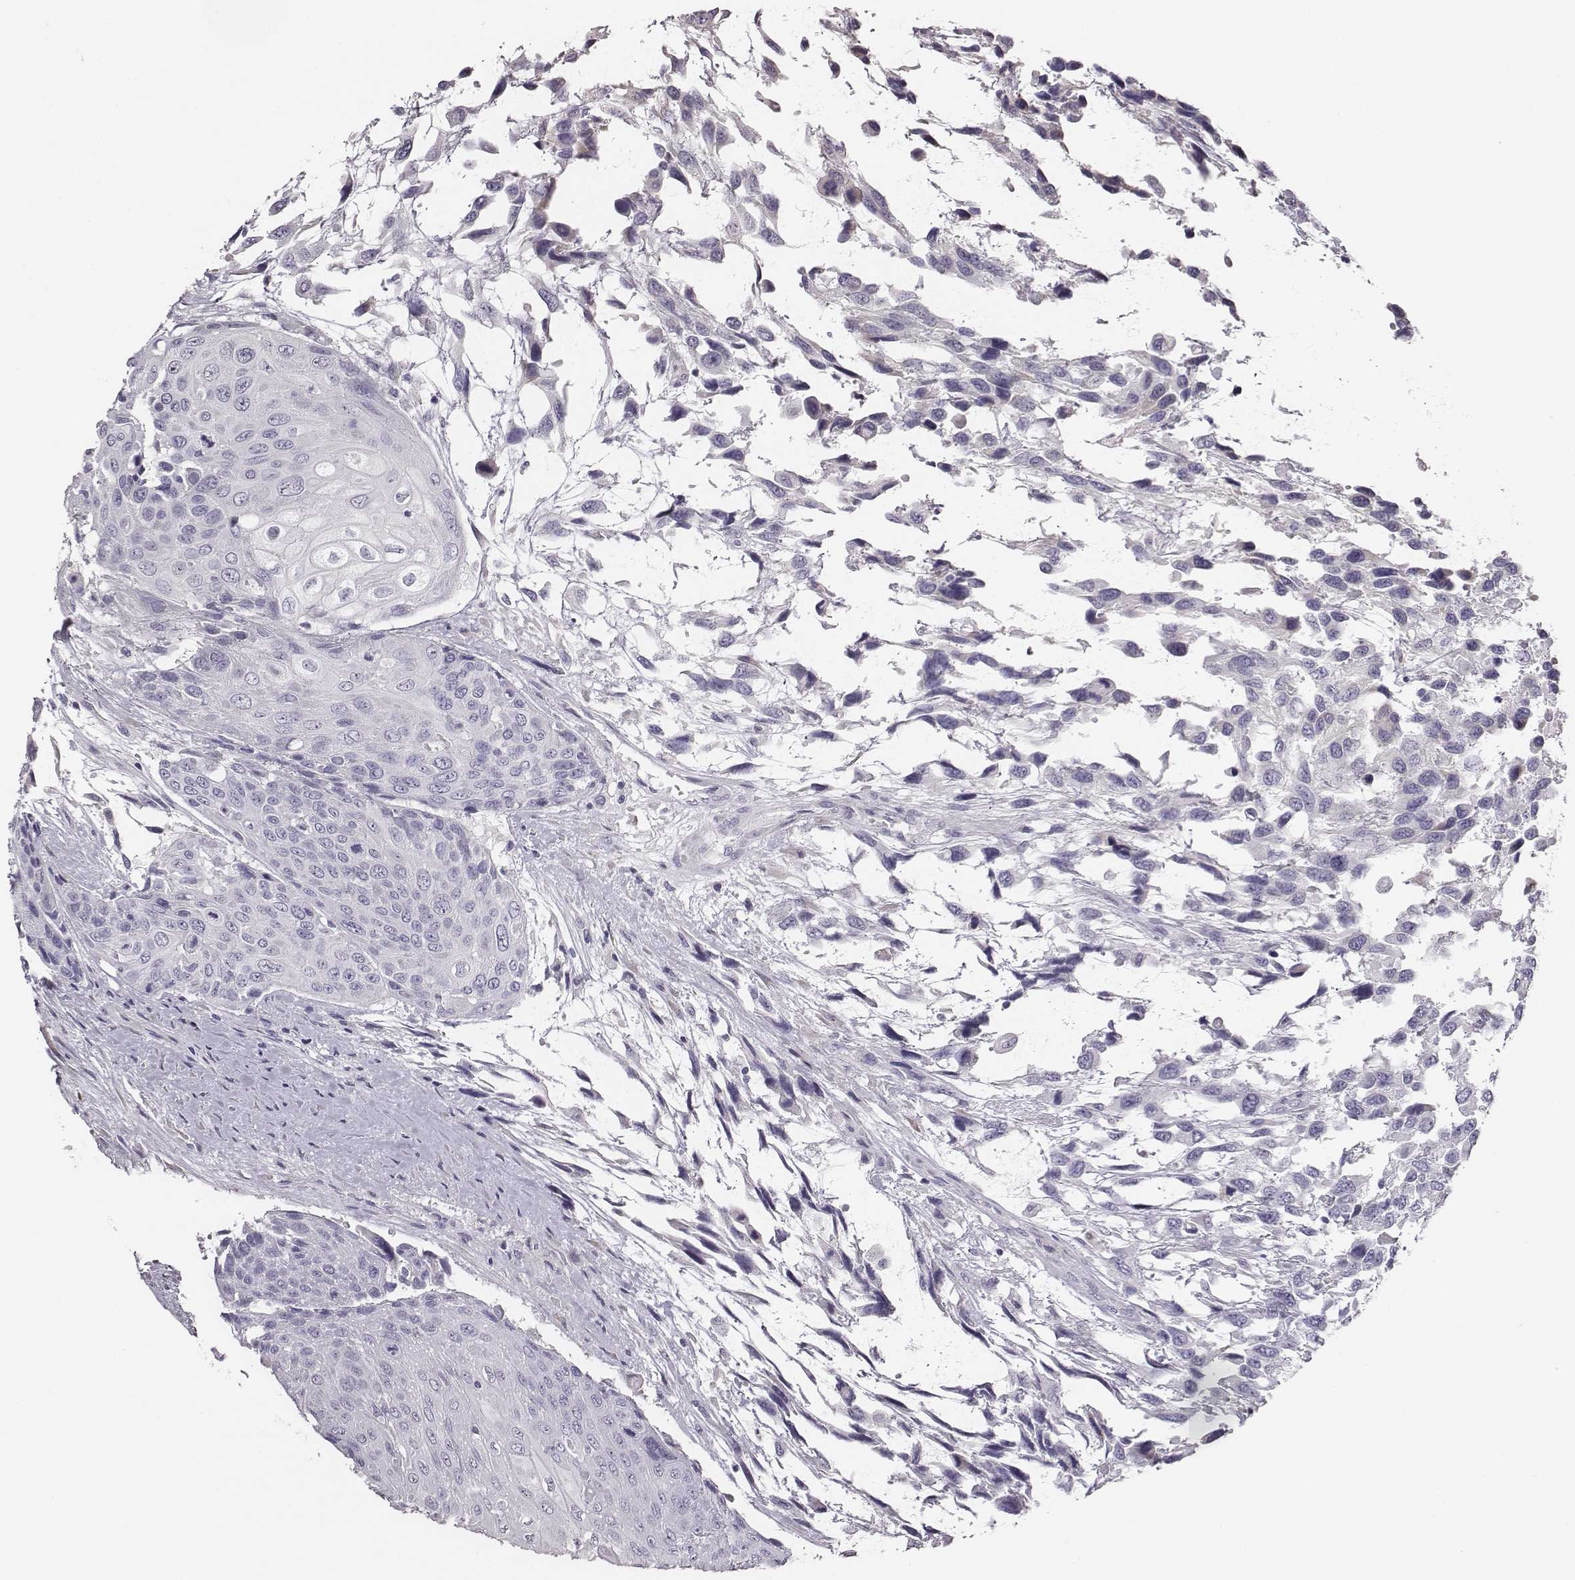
{"staining": {"intensity": "negative", "quantity": "none", "location": "none"}, "tissue": "urothelial cancer", "cell_type": "Tumor cells", "image_type": "cancer", "snomed": [{"axis": "morphology", "description": "Urothelial carcinoma, High grade"}, {"axis": "topography", "description": "Urinary bladder"}], "caption": "IHC photomicrograph of human urothelial cancer stained for a protein (brown), which demonstrates no staining in tumor cells.", "gene": "GUCA1A", "patient": {"sex": "female", "age": 70}}